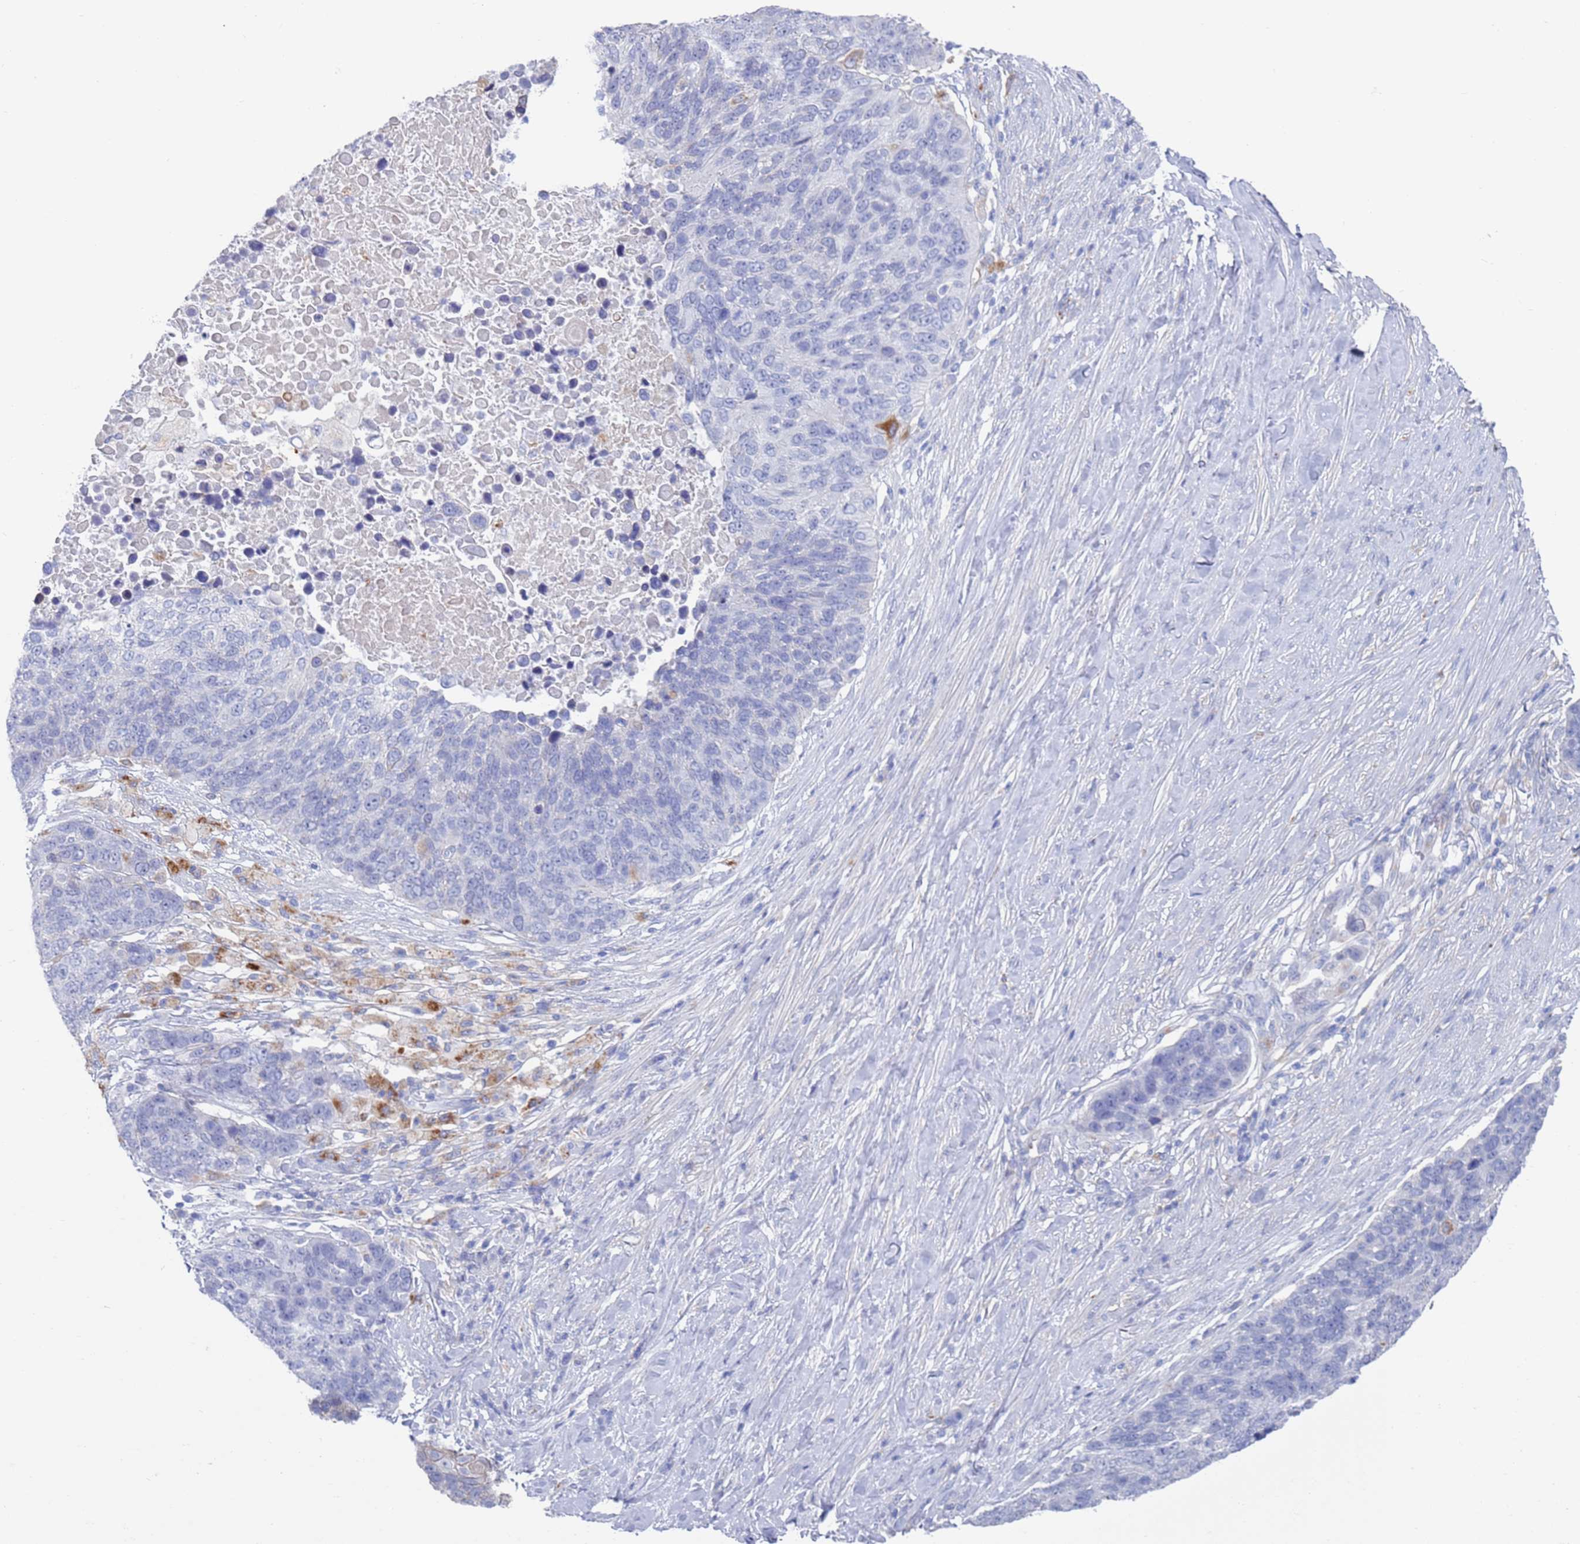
{"staining": {"intensity": "negative", "quantity": "none", "location": "none"}, "tissue": "lung cancer", "cell_type": "Tumor cells", "image_type": "cancer", "snomed": [{"axis": "morphology", "description": "Normal tissue, NOS"}, {"axis": "morphology", "description": "Squamous cell carcinoma, NOS"}, {"axis": "topography", "description": "Lymph node"}, {"axis": "topography", "description": "Lung"}], "caption": "IHC photomicrograph of lung squamous cell carcinoma stained for a protein (brown), which displays no staining in tumor cells.", "gene": "FUCA1", "patient": {"sex": "male", "age": 66}}